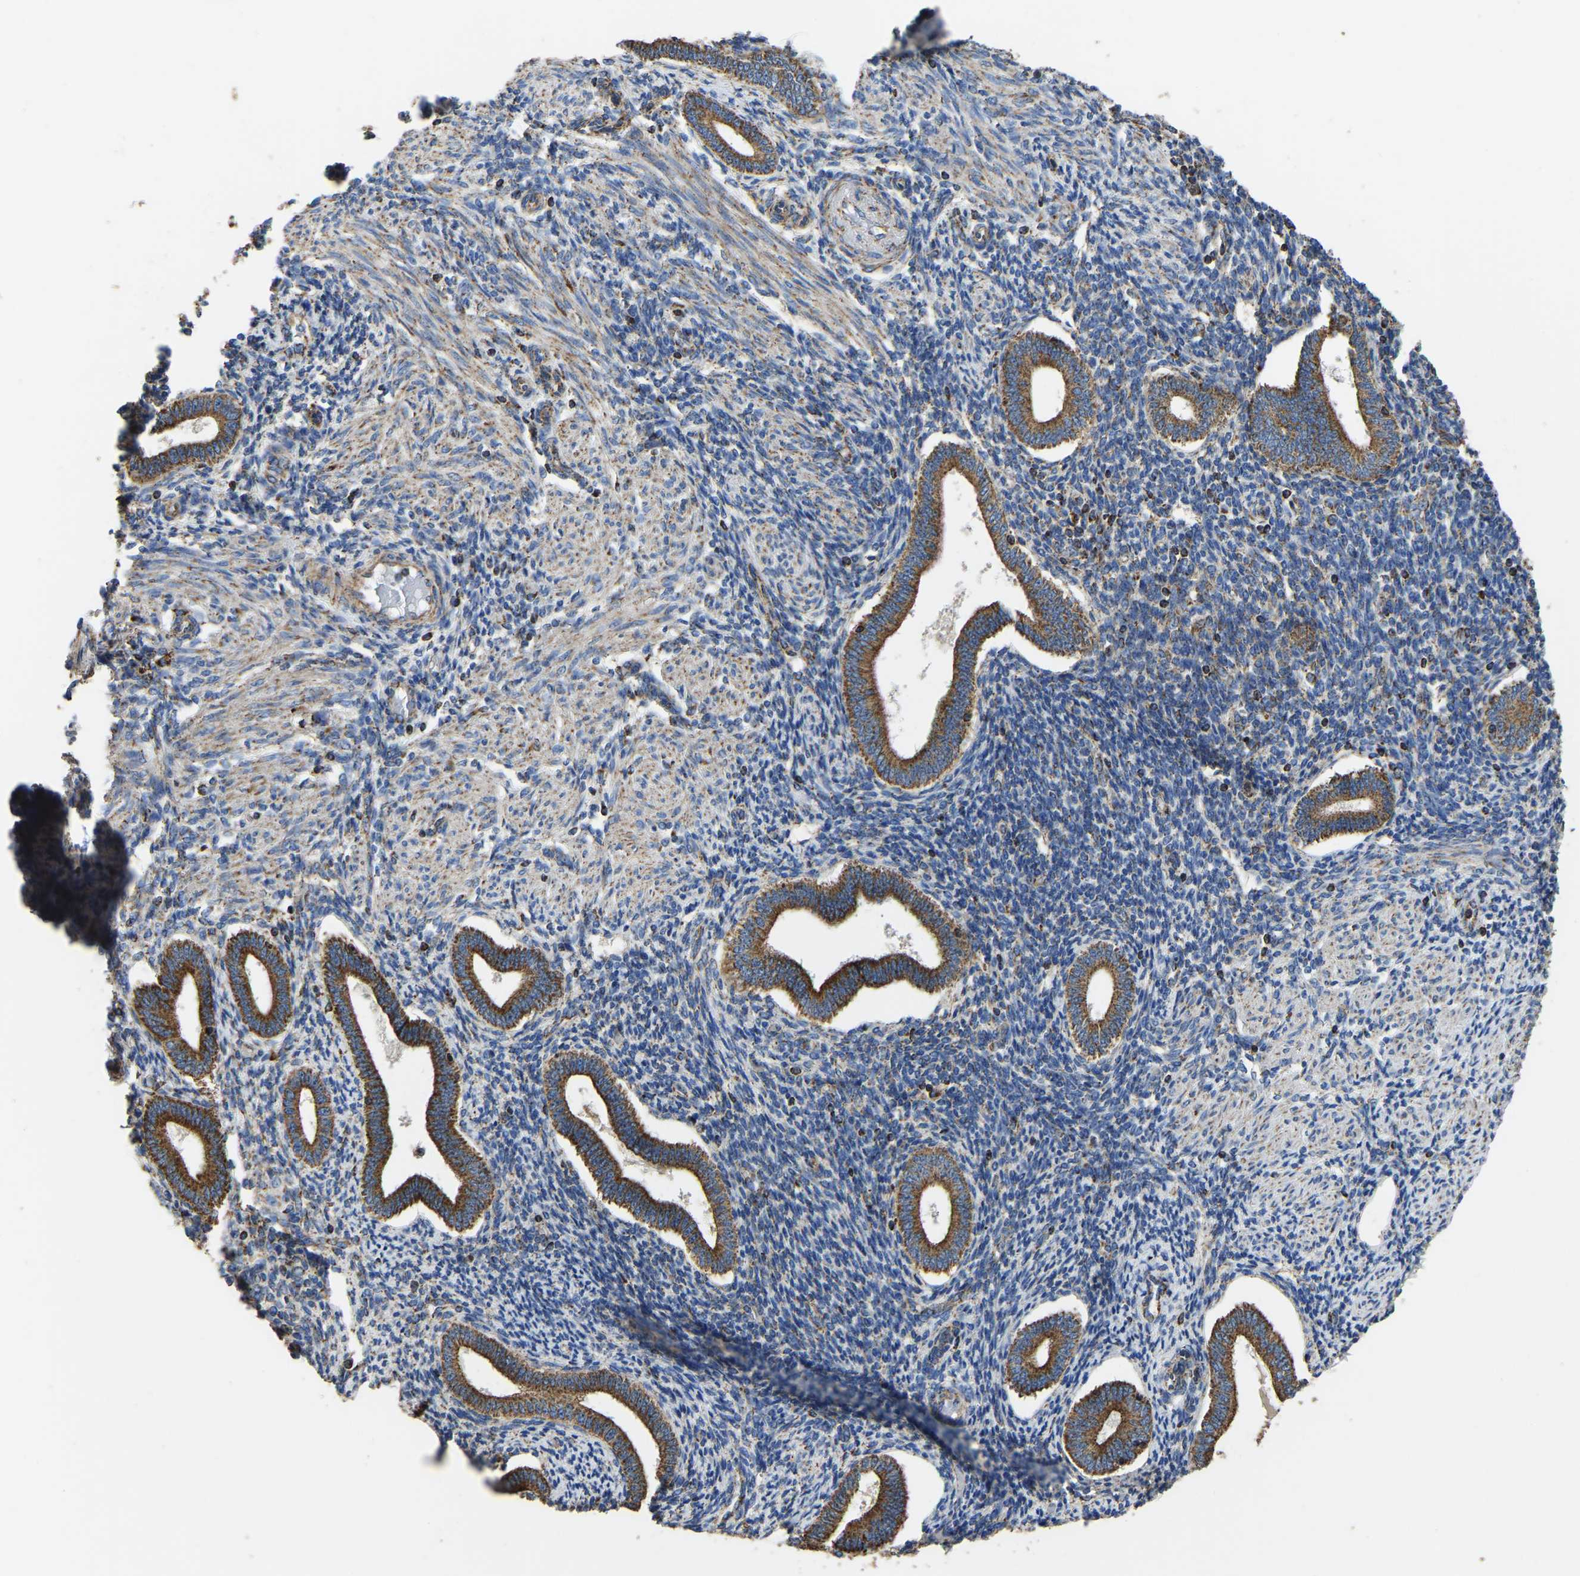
{"staining": {"intensity": "moderate", "quantity": "25%-75%", "location": "cytoplasmic/membranous"}, "tissue": "endometrium", "cell_type": "Cells in endometrial stroma", "image_type": "normal", "snomed": [{"axis": "morphology", "description": "Normal tissue, NOS"}, {"axis": "topography", "description": "Endometrium"}], "caption": "High-power microscopy captured an IHC image of benign endometrium, revealing moderate cytoplasmic/membranous staining in approximately 25%-75% of cells in endometrial stroma. Nuclei are stained in blue.", "gene": "ETFA", "patient": {"sex": "female", "age": 42}}